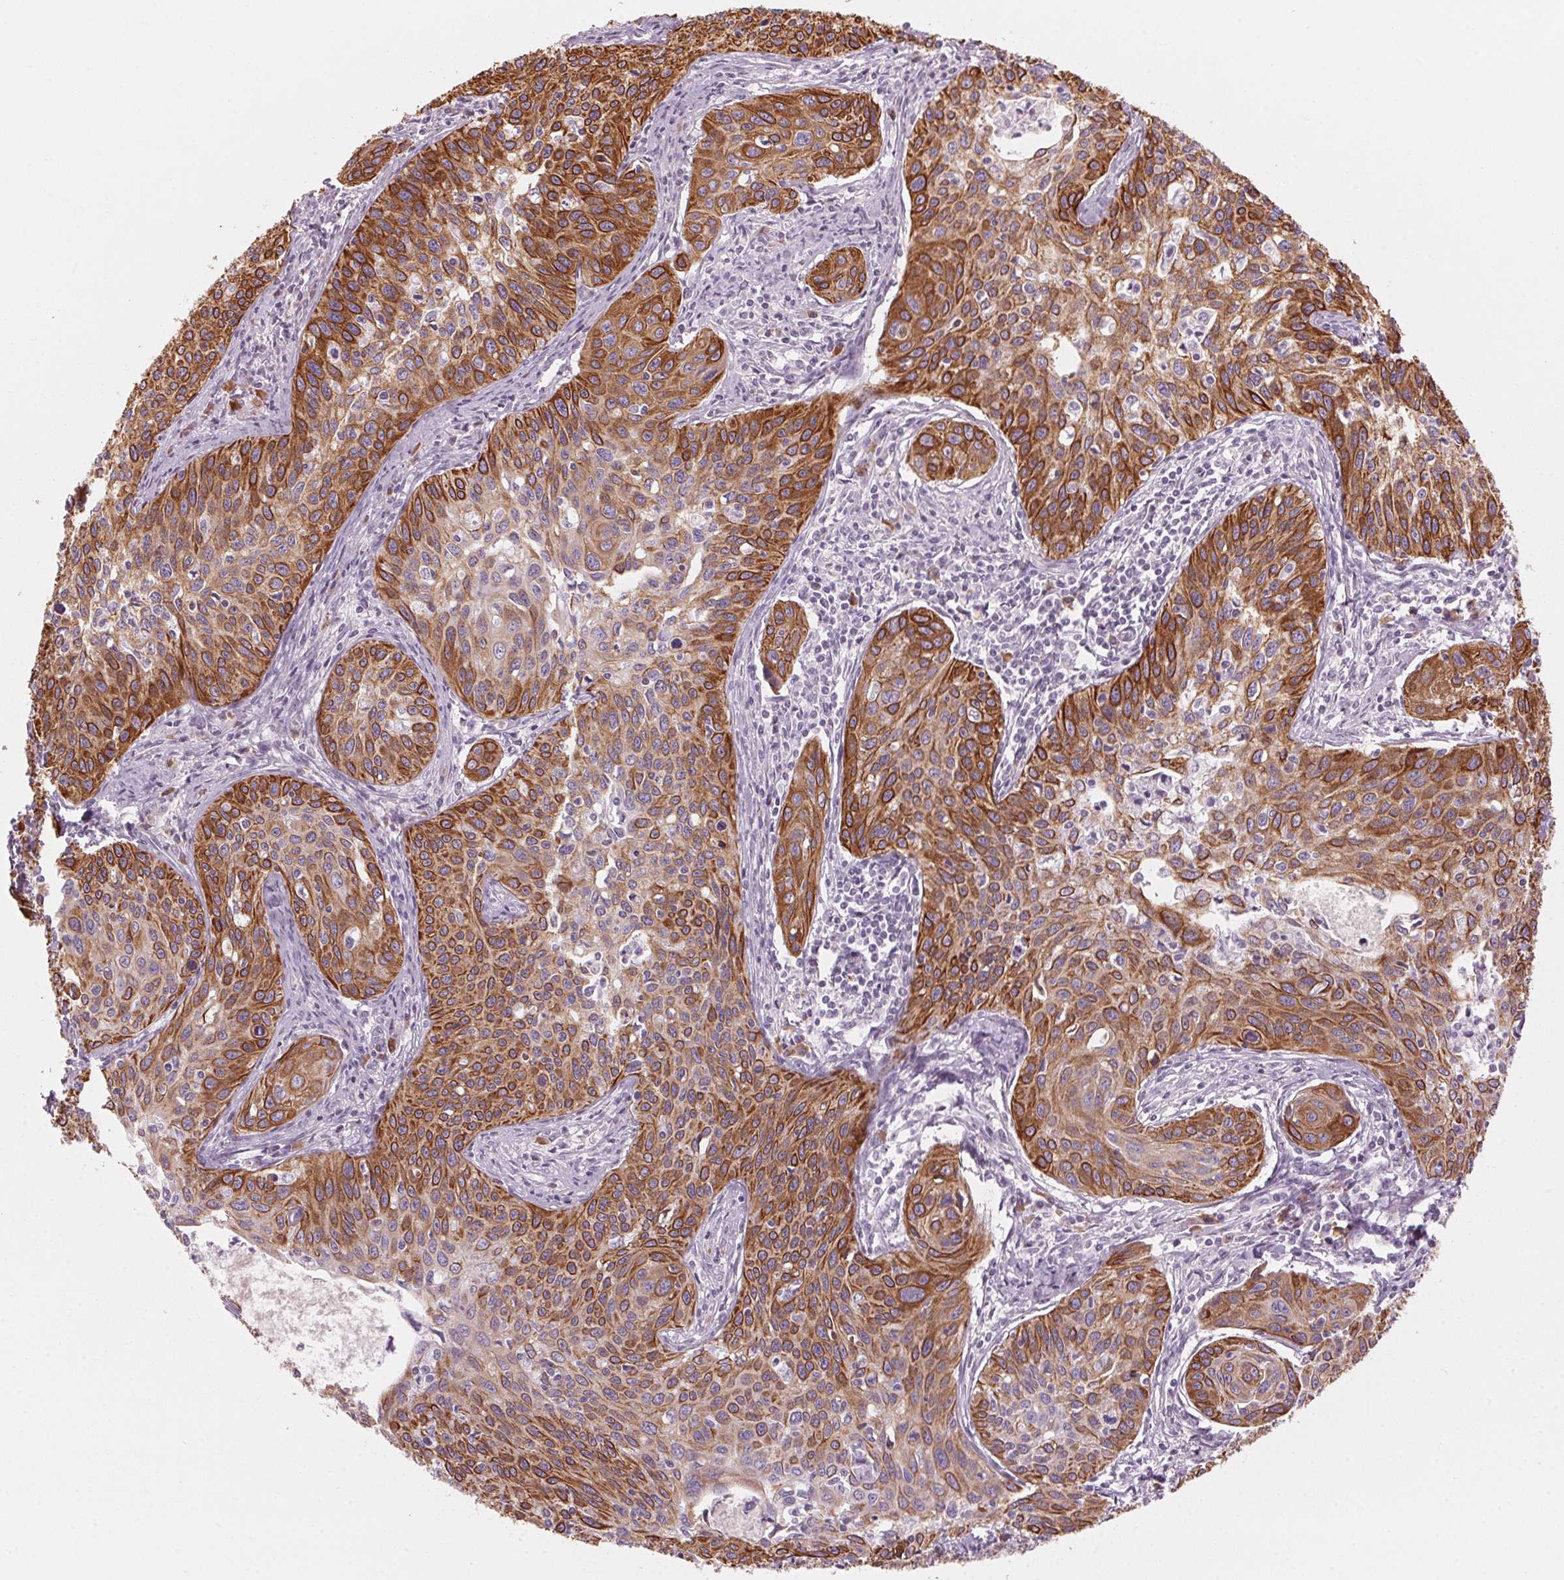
{"staining": {"intensity": "strong", "quantity": ">75%", "location": "cytoplasmic/membranous"}, "tissue": "cervical cancer", "cell_type": "Tumor cells", "image_type": "cancer", "snomed": [{"axis": "morphology", "description": "Squamous cell carcinoma, NOS"}, {"axis": "topography", "description": "Cervix"}], "caption": "A brown stain highlights strong cytoplasmic/membranous positivity of a protein in cervical cancer (squamous cell carcinoma) tumor cells.", "gene": "SCTR", "patient": {"sex": "female", "age": 31}}